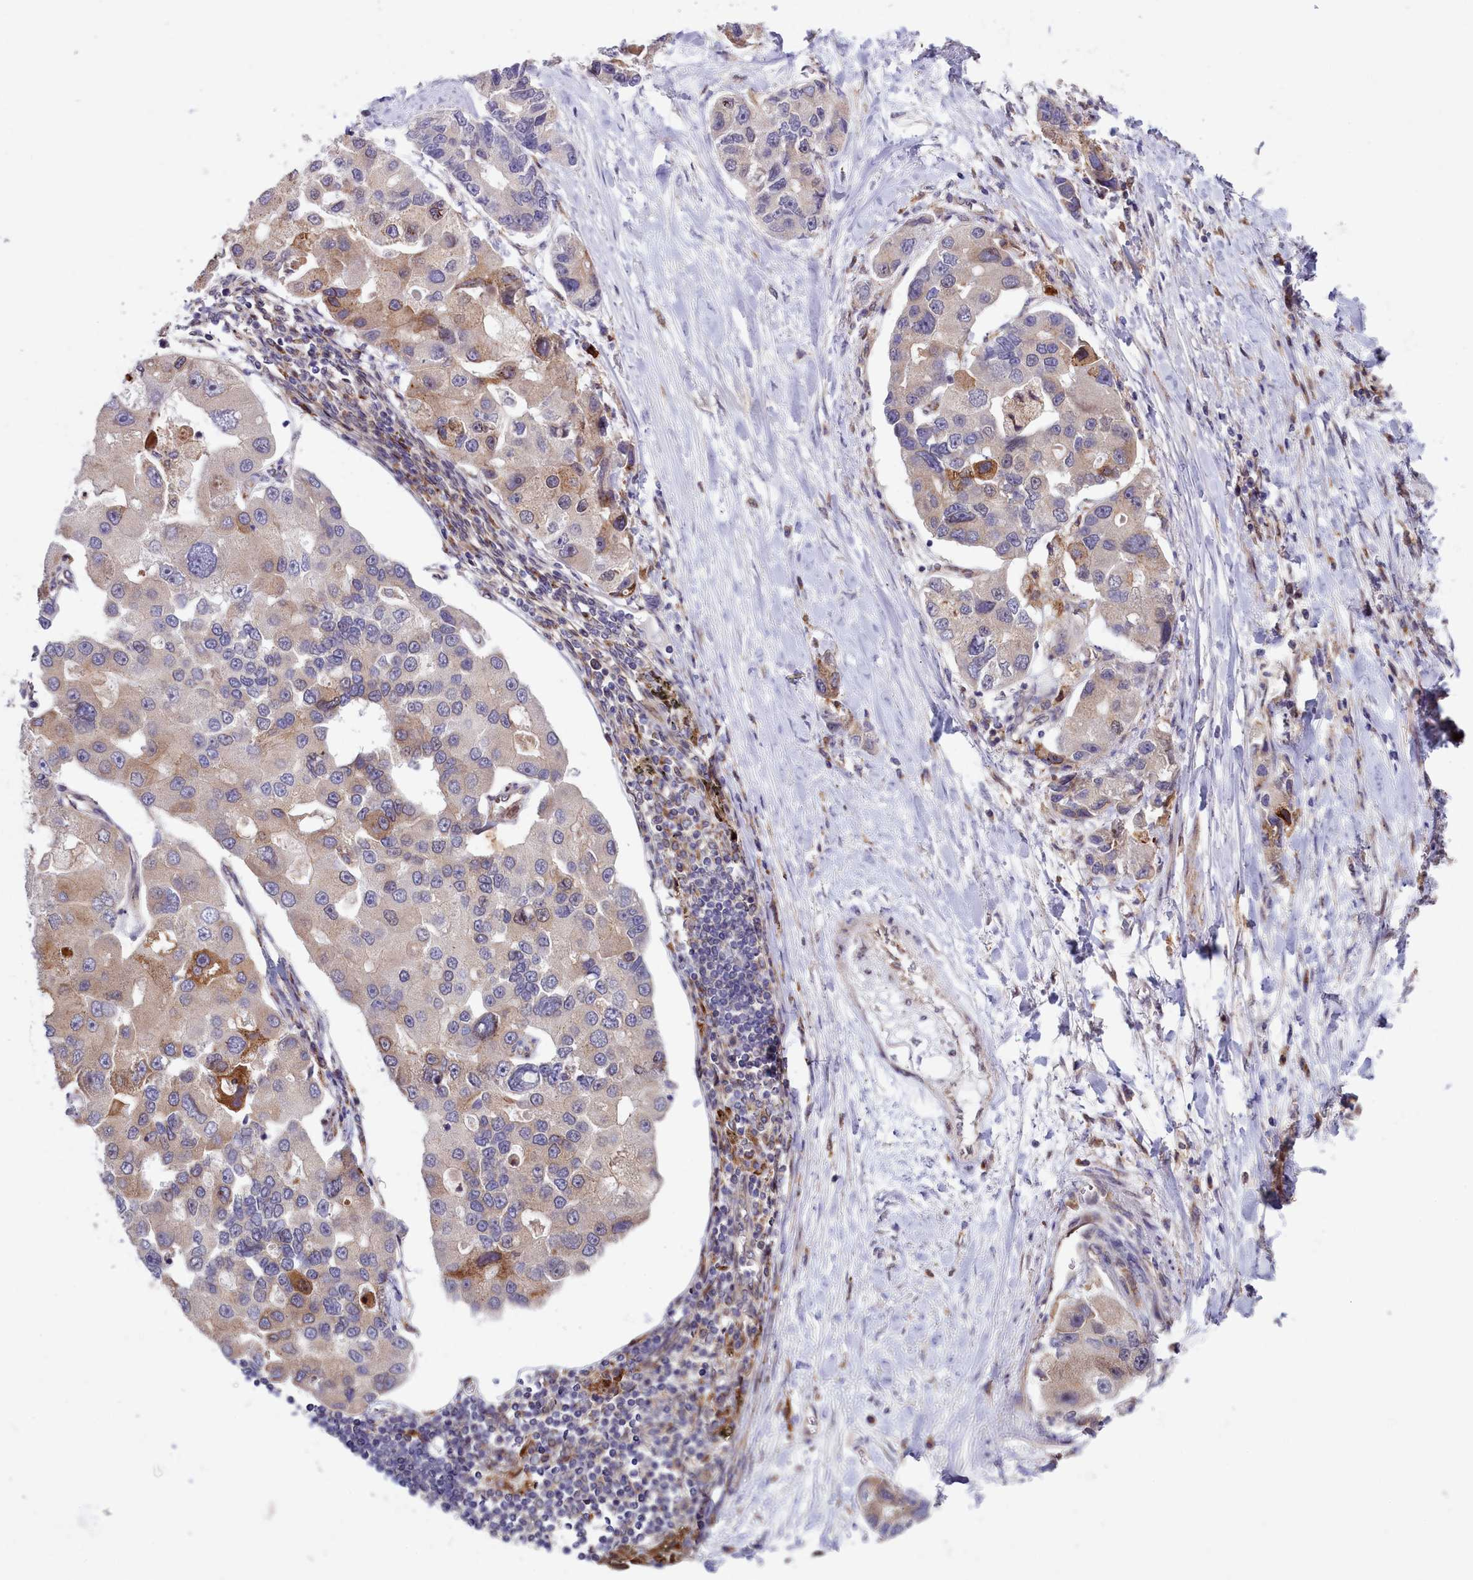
{"staining": {"intensity": "weak", "quantity": "<25%", "location": "cytoplasmic/membranous"}, "tissue": "lung cancer", "cell_type": "Tumor cells", "image_type": "cancer", "snomed": [{"axis": "morphology", "description": "Adenocarcinoma, NOS"}, {"axis": "topography", "description": "Lung"}], "caption": "Lung adenocarcinoma was stained to show a protein in brown. There is no significant expression in tumor cells.", "gene": "RAPGEF4", "patient": {"sex": "female", "age": 54}}